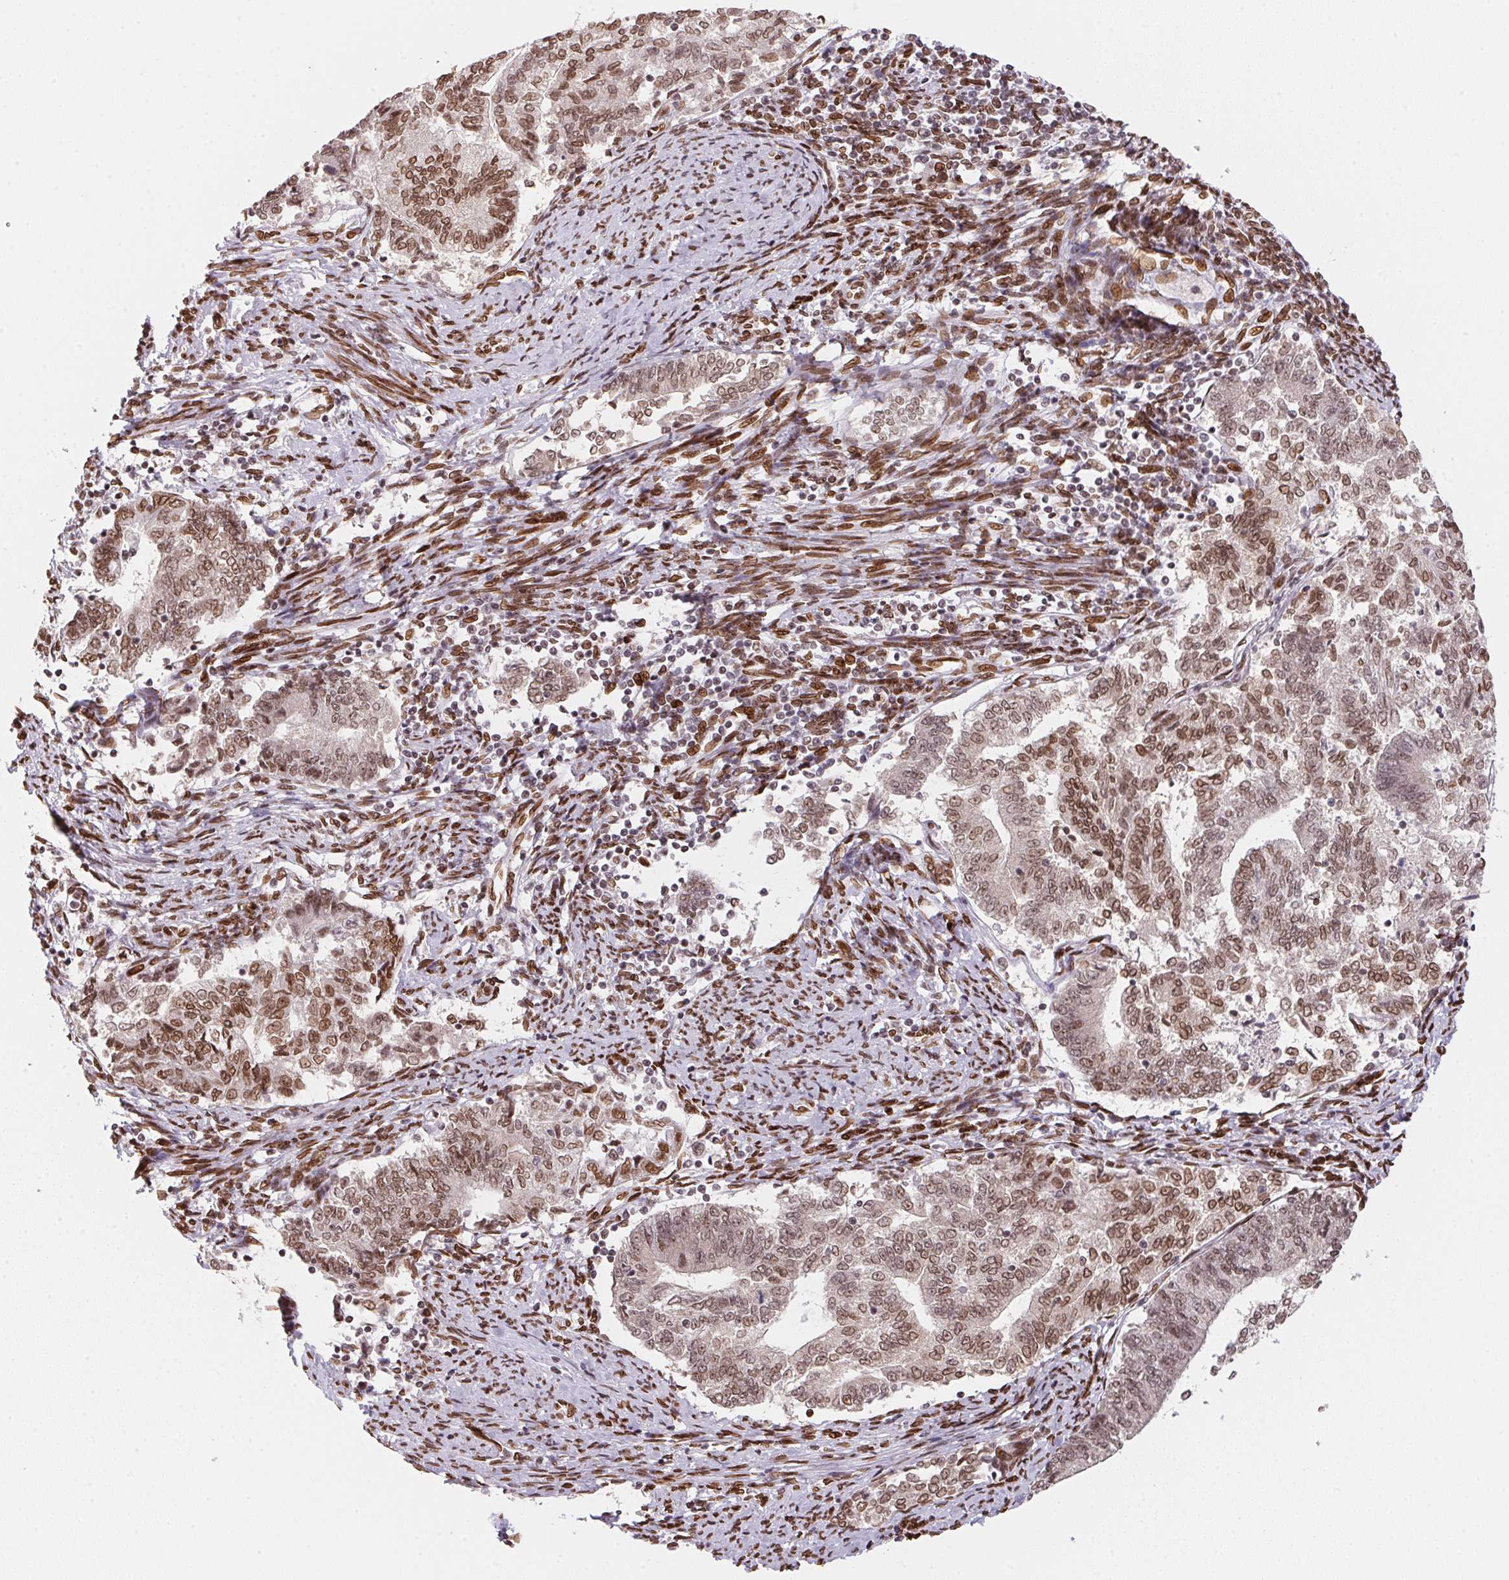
{"staining": {"intensity": "moderate", "quantity": ">75%", "location": "cytoplasmic/membranous,nuclear"}, "tissue": "endometrial cancer", "cell_type": "Tumor cells", "image_type": "cancer", "snomed": [{"axis": "morphology", "description": "Adenocarcinoma, NOS"}, {"axis": "topography", "description": "Endometrium"}], "caption": "This is an image of immunohistochemistry (IHC) staining of endometrial cancer (adenocarcinoma), which shows moderate positivity in the cytoplasmic/membranous and nuclear of tumor cells.", "gene": "SAP30BP", "patient": {"sex": "female", "age": 65}}